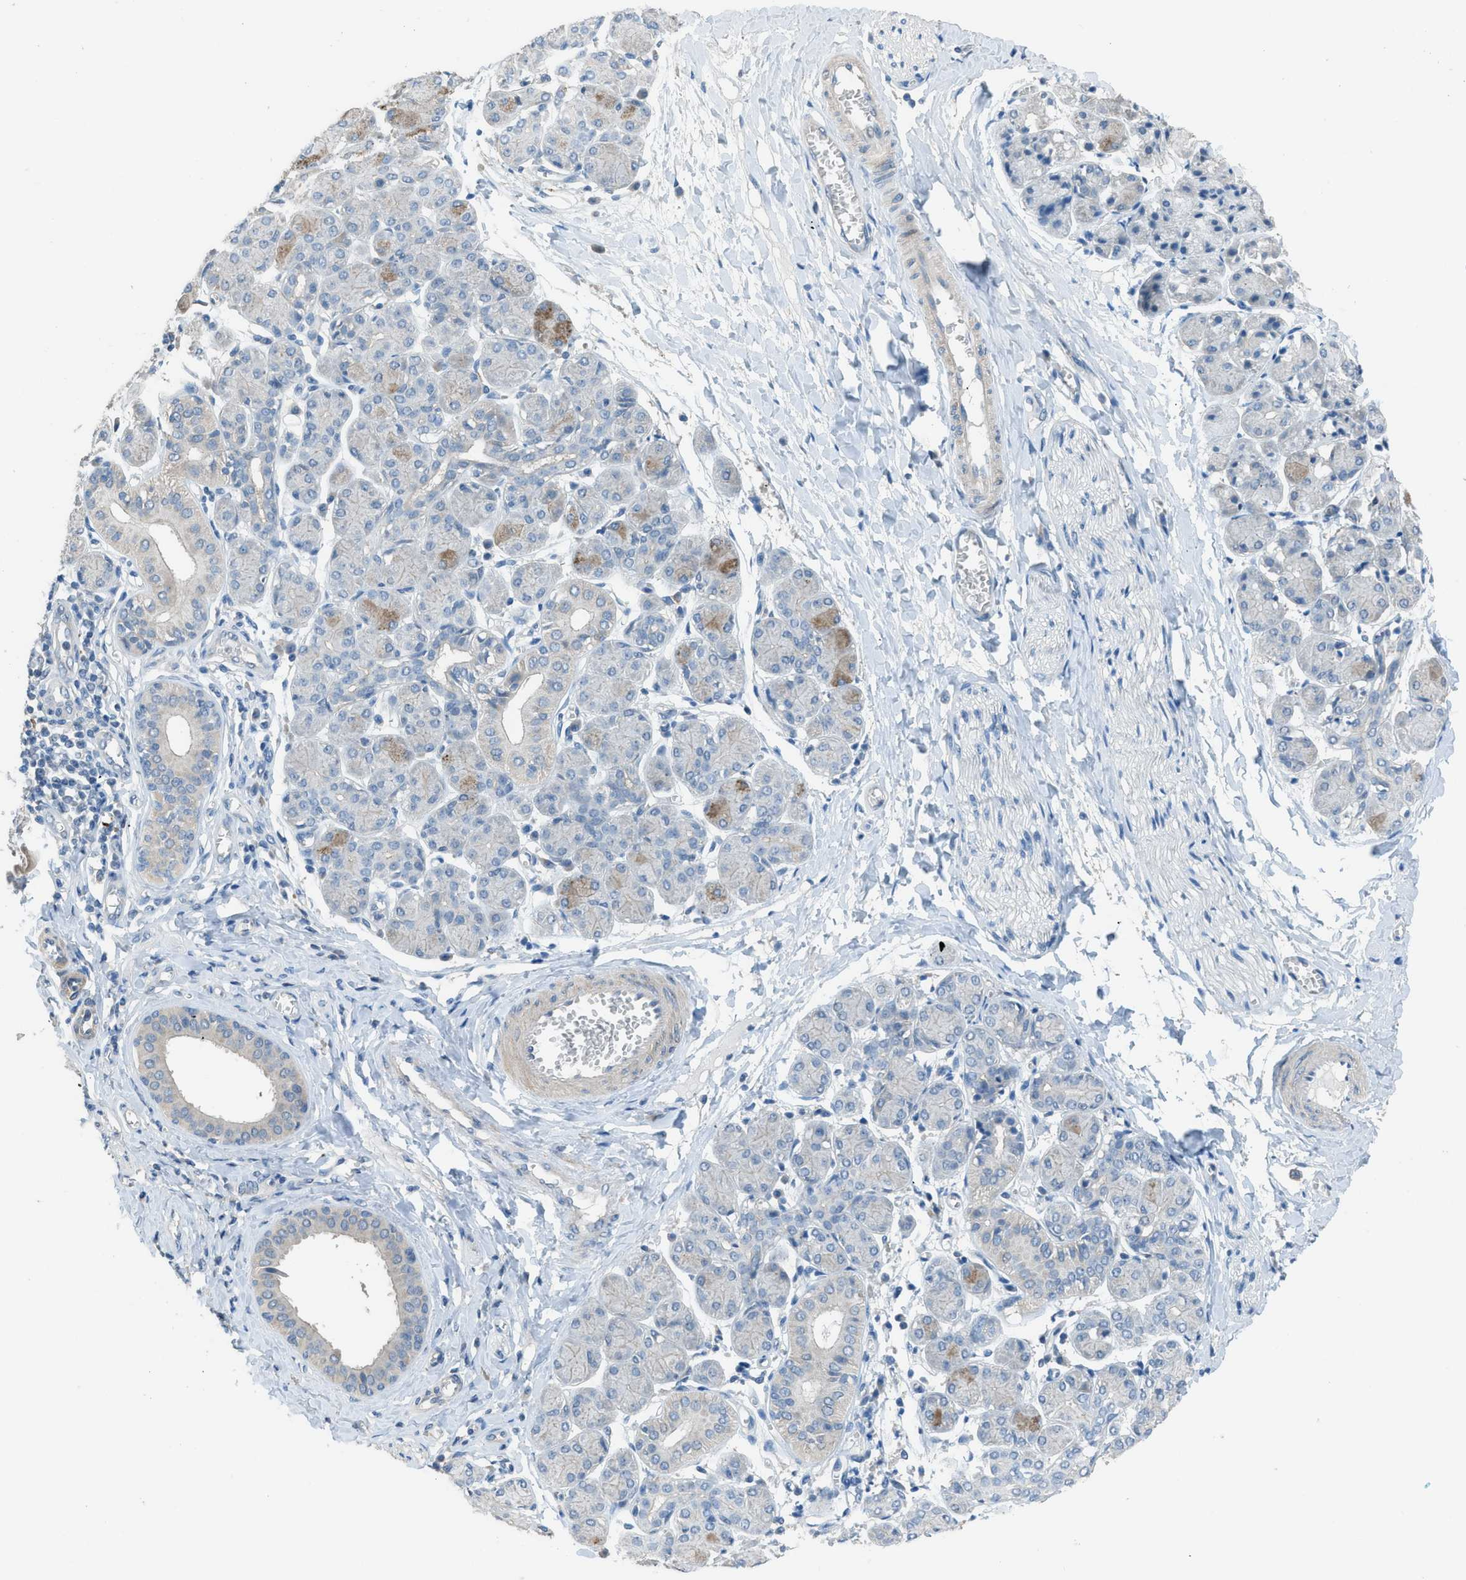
{"staining": {"intensity": "moderate", "quantity": "<25%", "location": "cytoplasmic/membranous"}, "tissue": "salivary gland", "cell_type": "Glandular cells", "image_type": "normal", "snomed": [{"axis": "morphology", "description": "Normal tissue, NOS"}, {"axis": "morphology", "description": "Inflammation, NOS"}, {"axis": "topography", "description": "Lymph node"}, {"axis": "topography", "description": "Salivary gland"}], "caption": "Immunohistochemistry staining of unremarkable salivary gland, which displays low levels of moderate cytoplasmic/membranous expression in approximately <25% of glandular cells indicating moderate cytoplasmic/membranous protein positivity. The staining was performed using DAB (3,3'-diaminobenzidine) (brown) for protein detection and nuclei were counterstained in hematoxylin (blue).", "gene": "TIMD4", "patient": {"sex": "male", "age": 3}}